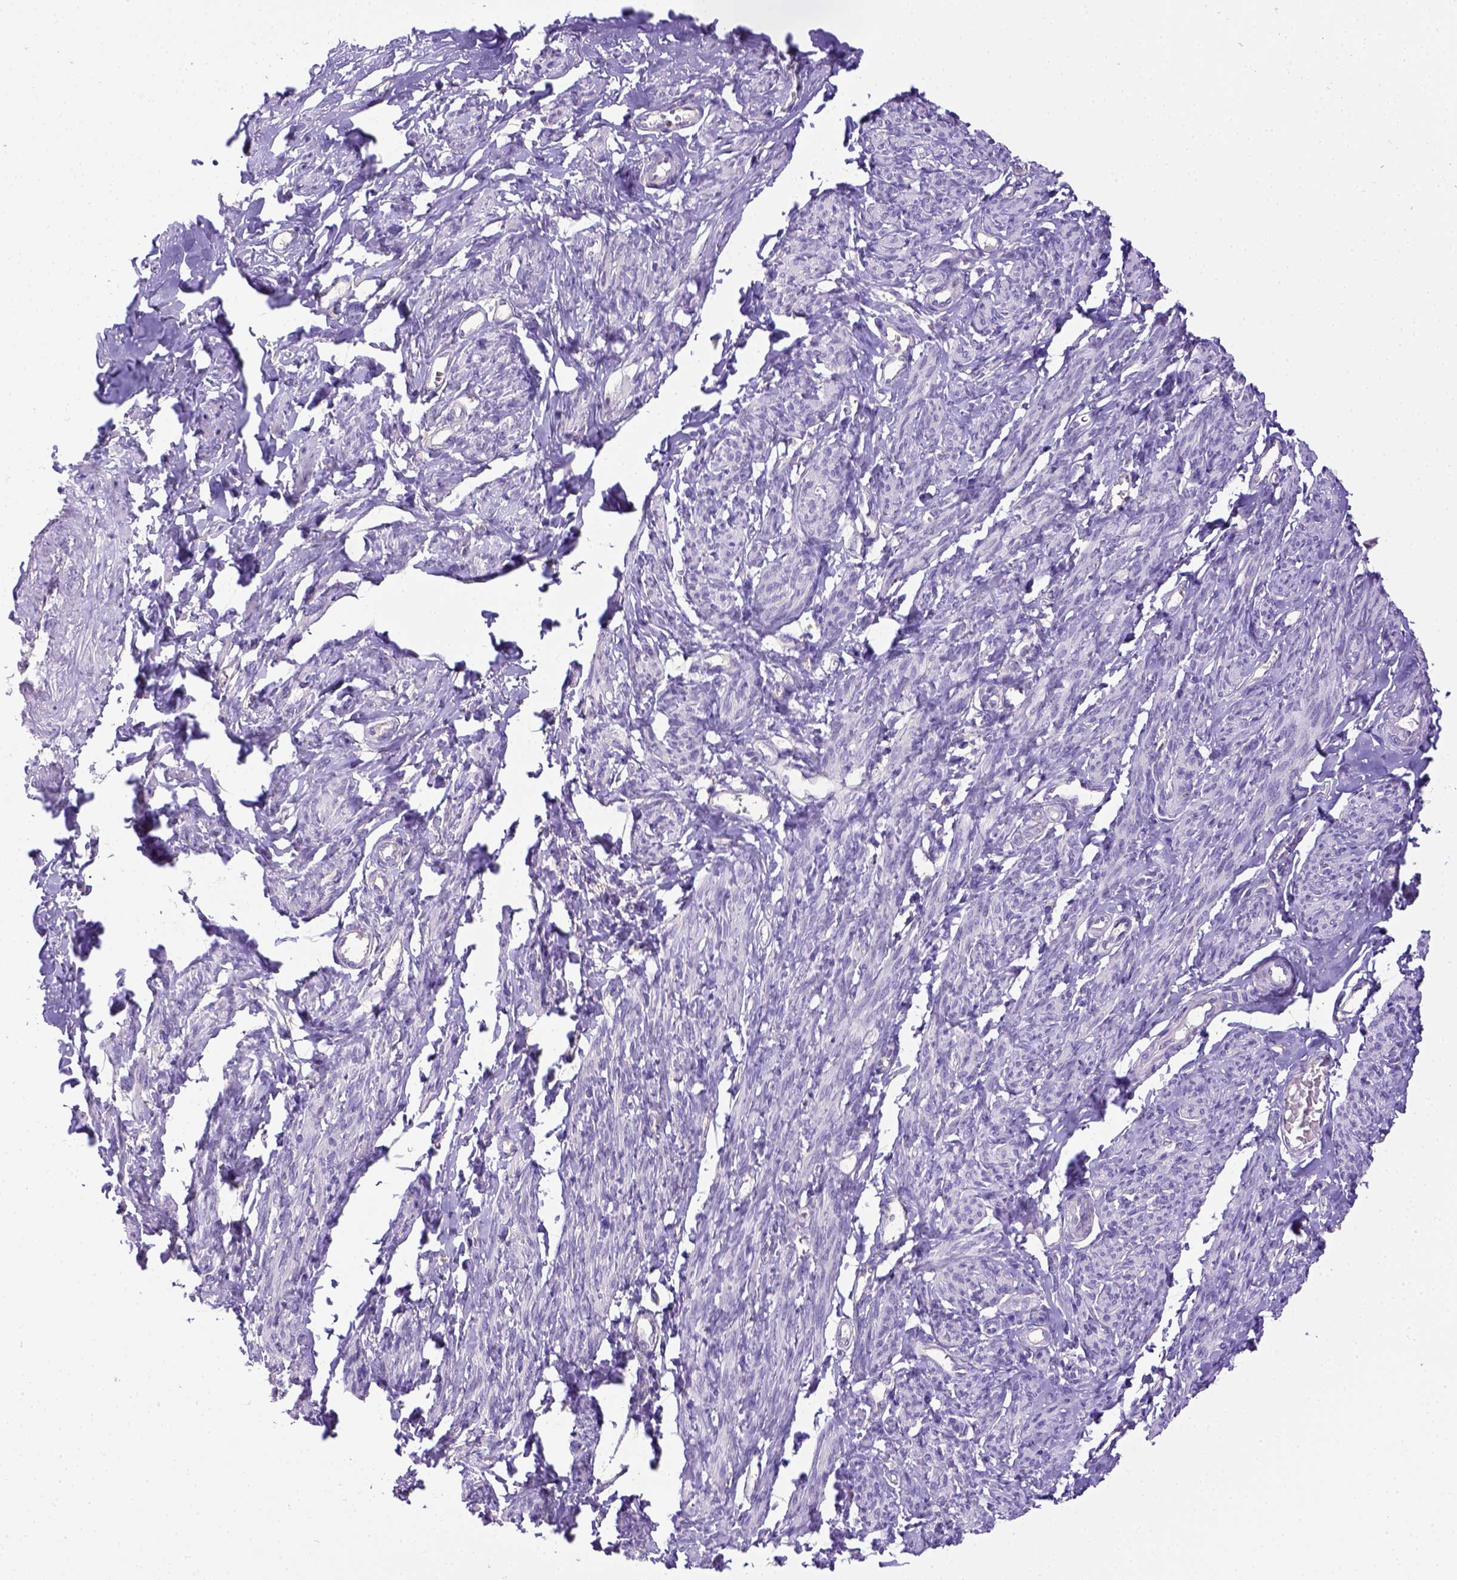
{"staining": {"intensity": "negative", "quantity": "none", "location": "none"}, "tissue": "smooth muscle", "cell_type": "Smooth muscle cells", "image_type": "normal", "snomed": [{"axis": "morphology", "description": "Normal tissue, NOS"}, {"axis": "topography", "description": "Smooth muscle"}], "caption": "IHC photomicrograph of benign smooth muscle: smooth muscle stained with DAB exhibits no significant protein staining in smooth muscle cells. (Stains: DAB IHC with hematoxylin counter stain, Microscopy: brightfield microscopy at high magnification).", "gene": "CD40", "patient": {"sex": "female", "age": 65}}